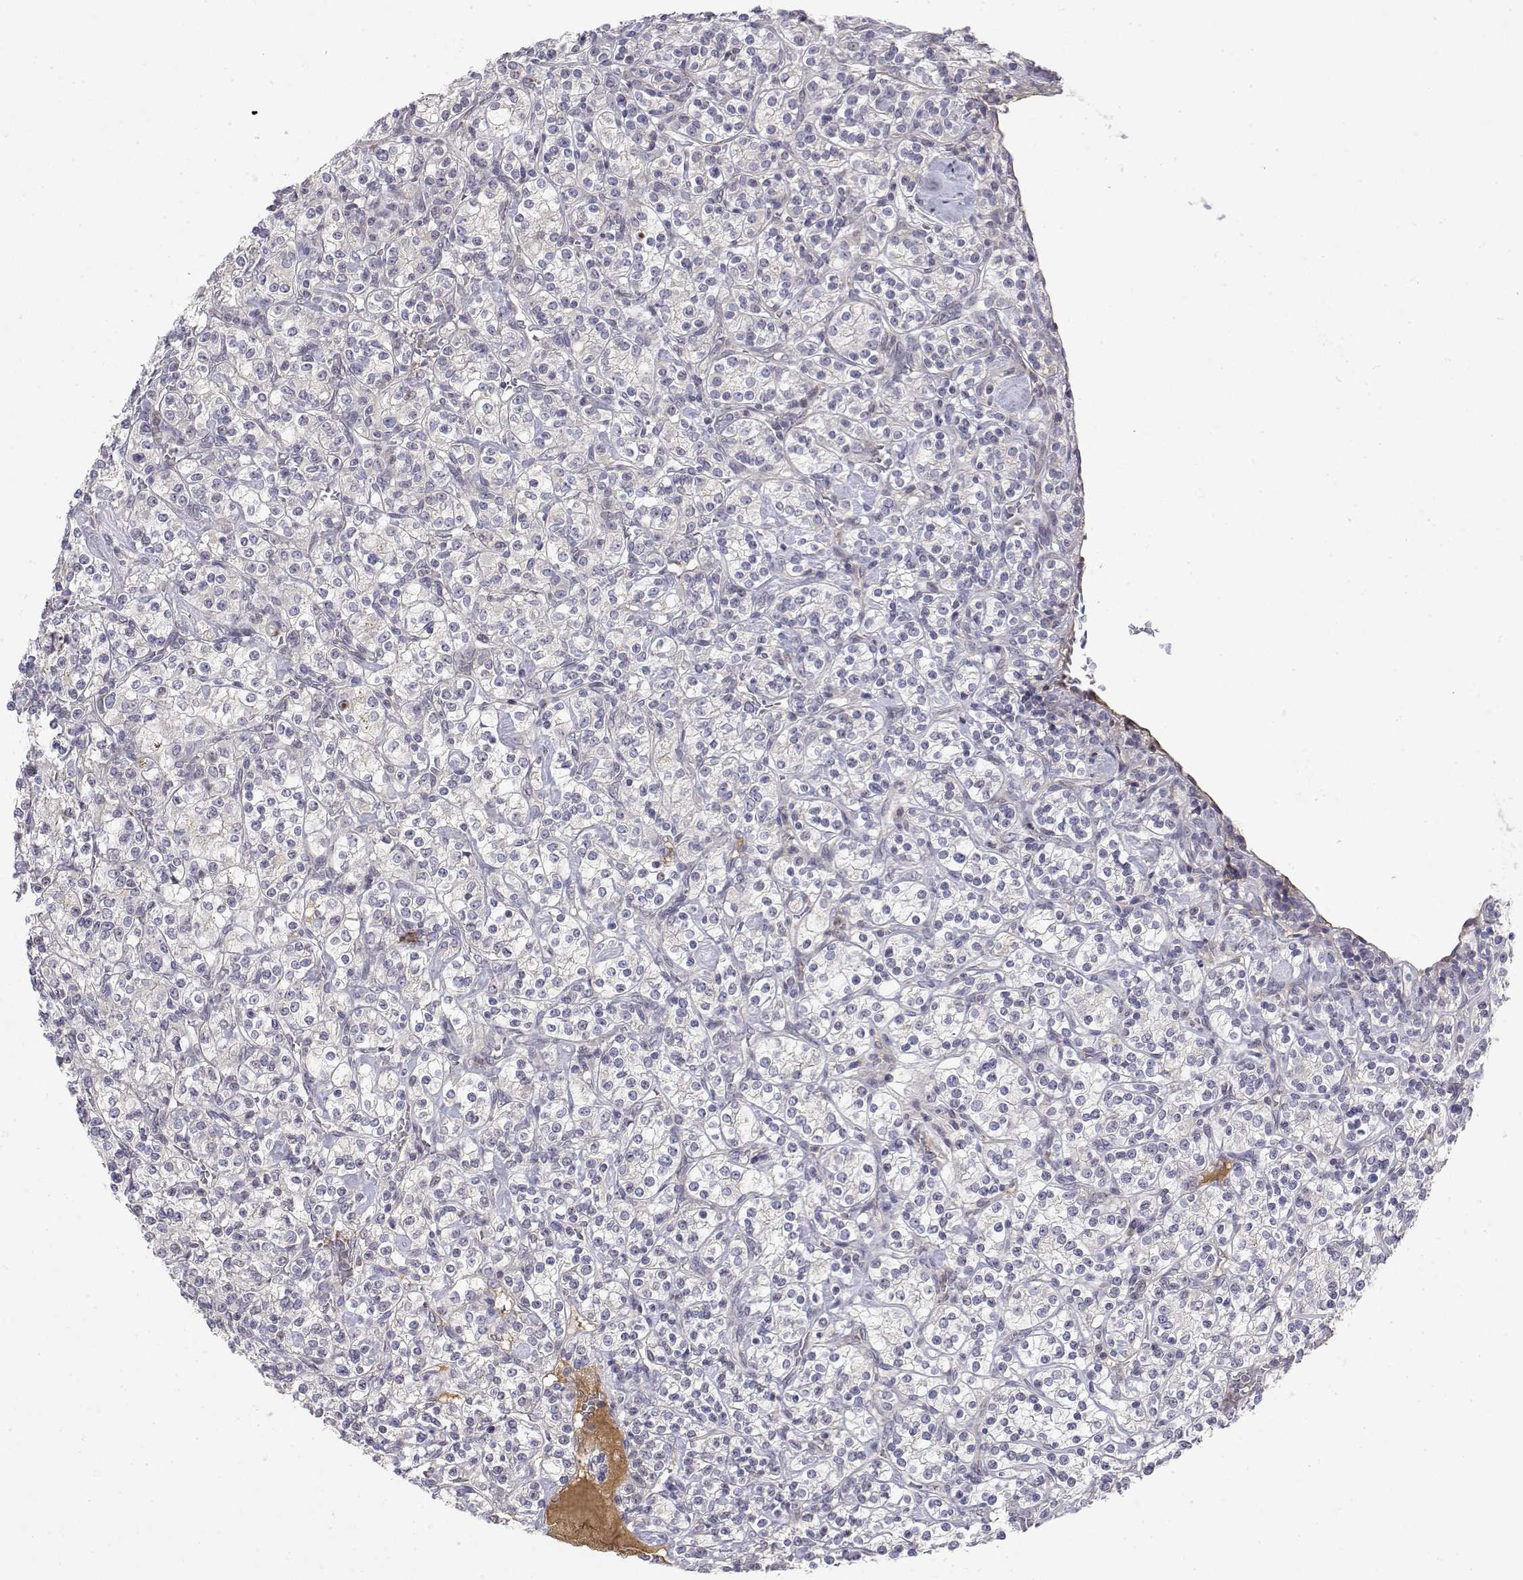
{"staining": {"intensity": "negative", "quantity": "none", "location": "none"}, "tissue": "renal cancer", "cell_type": "Tumor cells", "image_type": "cancer", "snomed": [{"axis": "morphology", "description": "Adenocarcinoma, NOS"}, {"axis": "topography", "description": "Kidney"}], "caption": "Tumor cells show no significant expression in renal cancer (adenocarcinoma). (Stains: DAB immunohistochemistry (IHC) with hematoxylin counter stain, Microscopy: brightfield microscopy at high magnification).", "gene": "IGFBP4", "patient": {"sex": "male", "age": 77}}